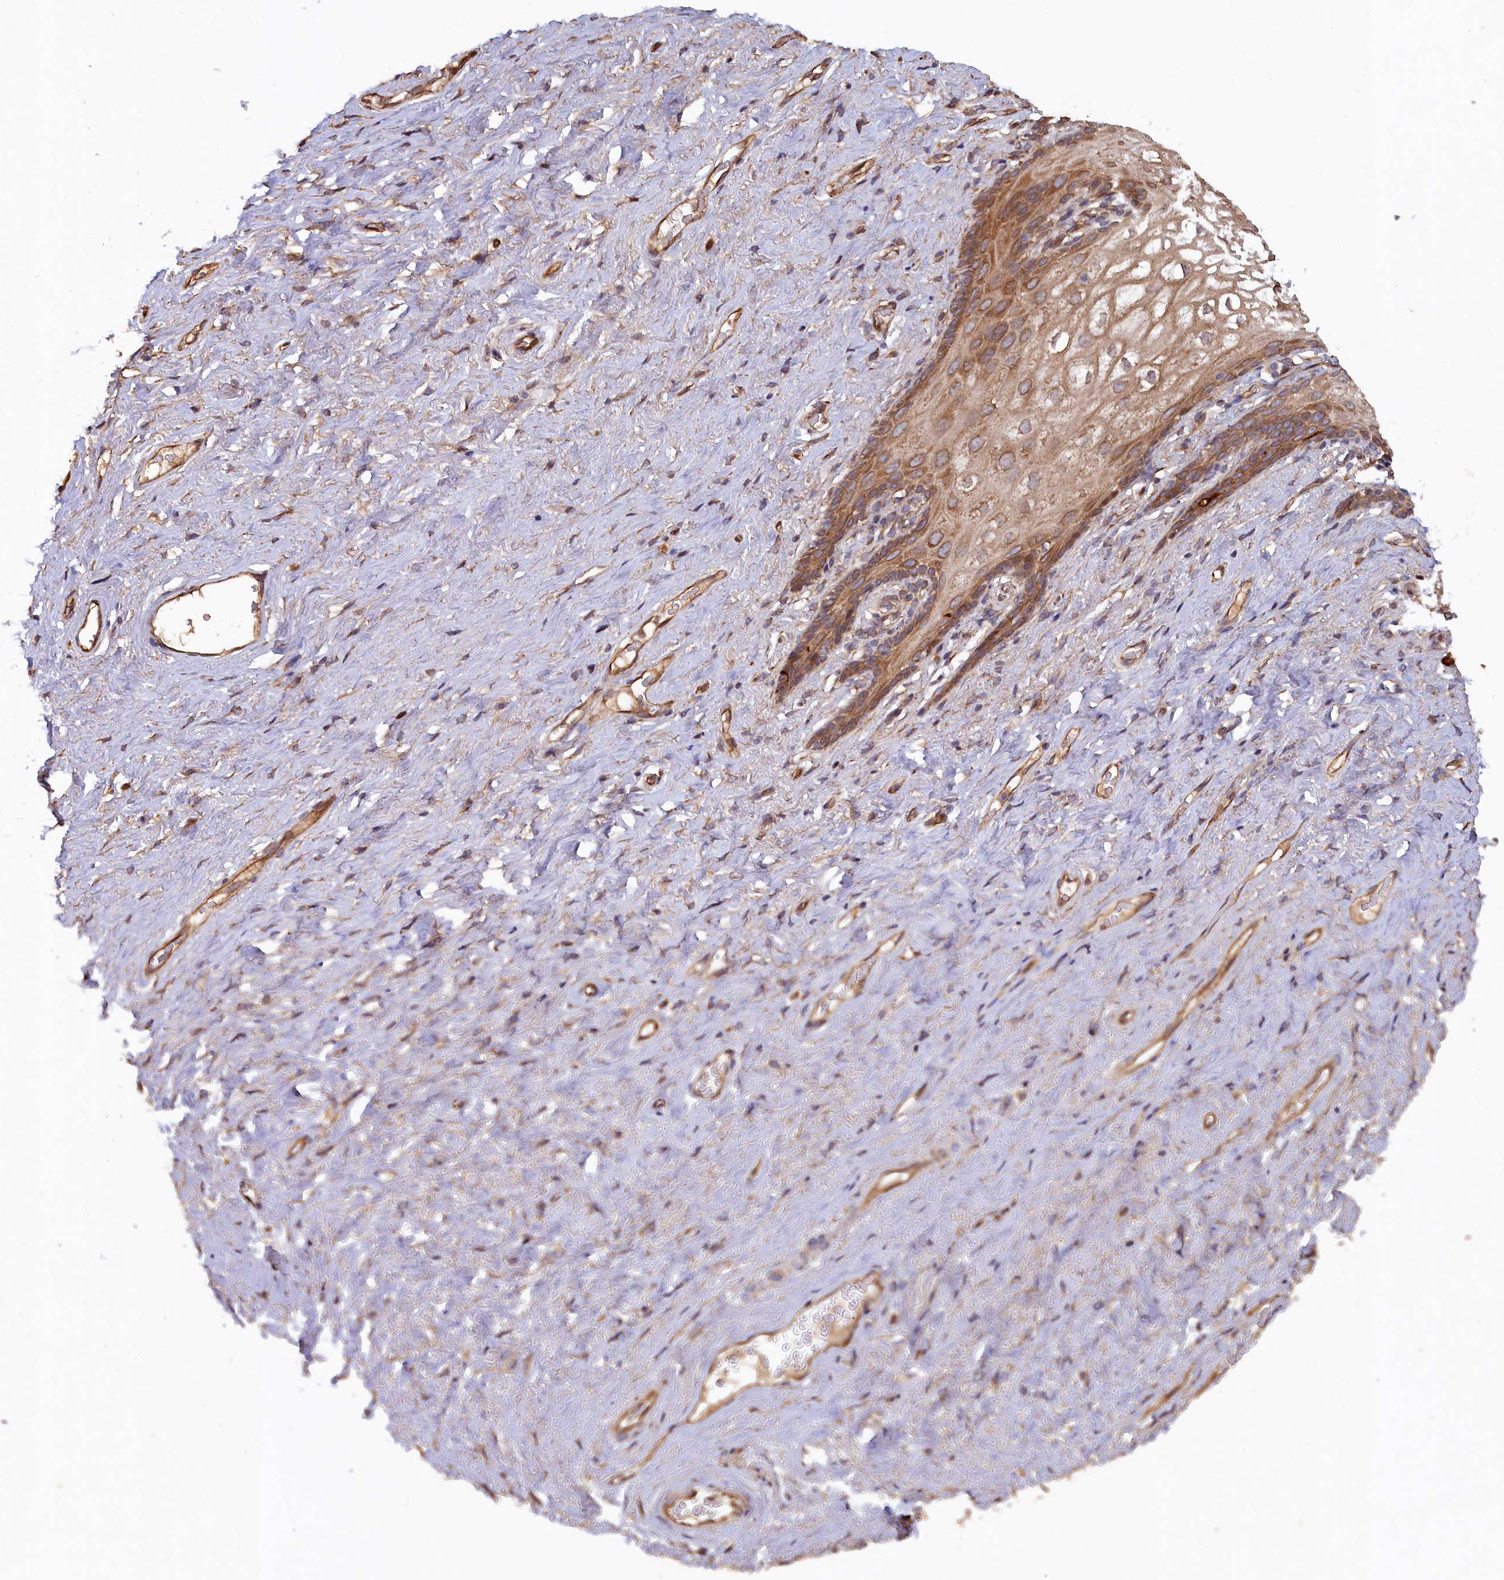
{"staining": {"intensity": "moderate", "quantity": ">75%", "location": "cytoplasmic/membranous"}, "tissue": "vagina", "cell_type": "Squamous epithelial cells", "image_type": "normal", "snomed": [{"axis": "morphology", "description": "Normal tissue, NOS"}, {"axis": "topography", "description": "Vagina"}, {"axis": "topography", "description": "Peripheral nerve tissue"}], "caption": "Moderate cytoplasmic/membranous staining is identified in about >75% of squamous epithelial cells in benign vagina. (Brightfield microscopy of DAB IHC at high magnification).", "gene": "GREB1L", "patient": {"sex": "female", "age": 71}}